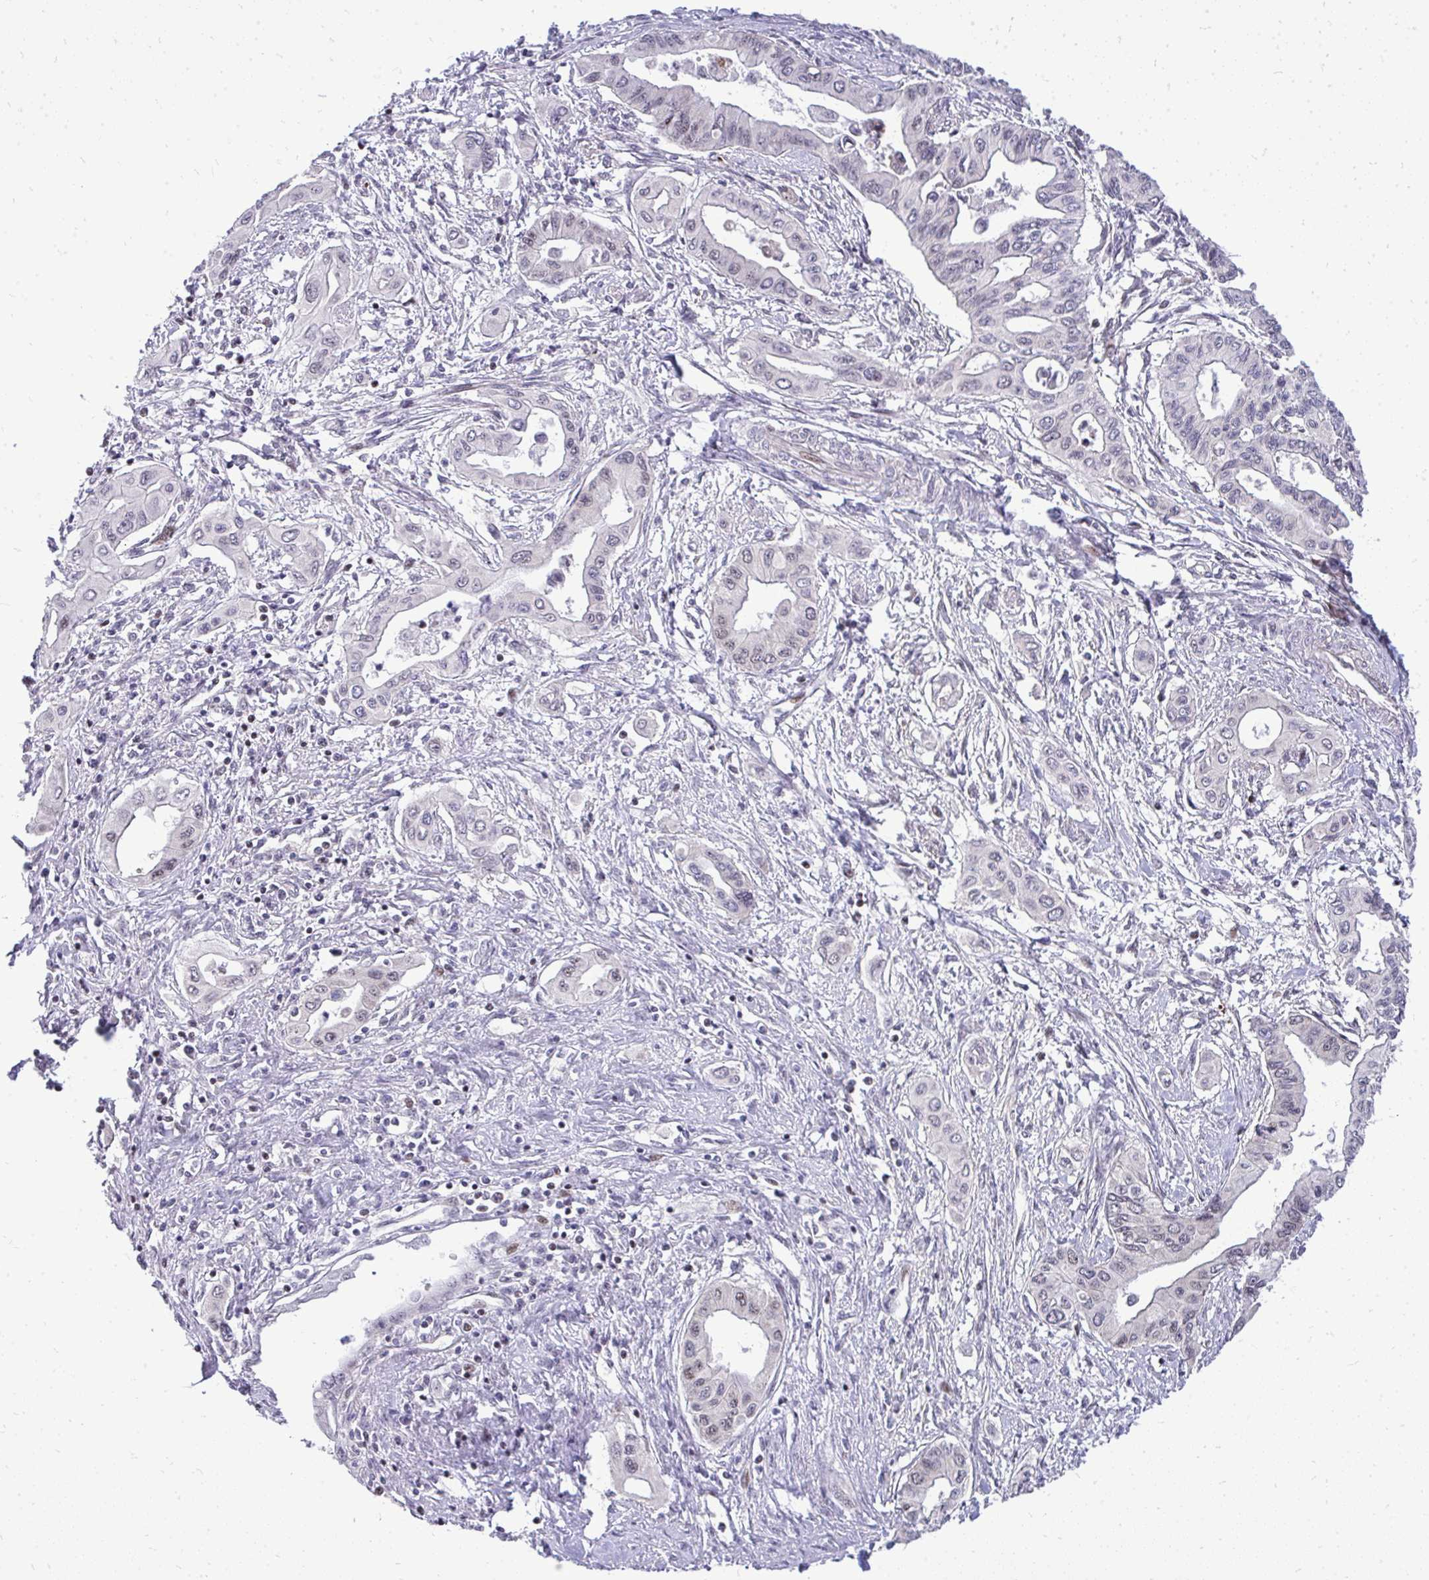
{"staining": {"intensity": "weak", "quantity": "25%-75%", "location": "nuclear"}, "tissue": "pancreatic cancer", "cell_type": "Tumor cells", "image_type": "cancer", "snomed": [{"axis": "morphology", "description": "Adenocarcinoma, NOS"}, {"axis": "topography", "description": "Pancreas"}], "caption": "Adenocarcinoma (pancreatic) stained with DAB (3,3'-diaminobenzidine) immunohistochemistry displays low levels of weak nuclear expression in about 25%-75% of tumor cells.", "gene": "OR8D1", "patient": {"sex": "female", "age": 62}}